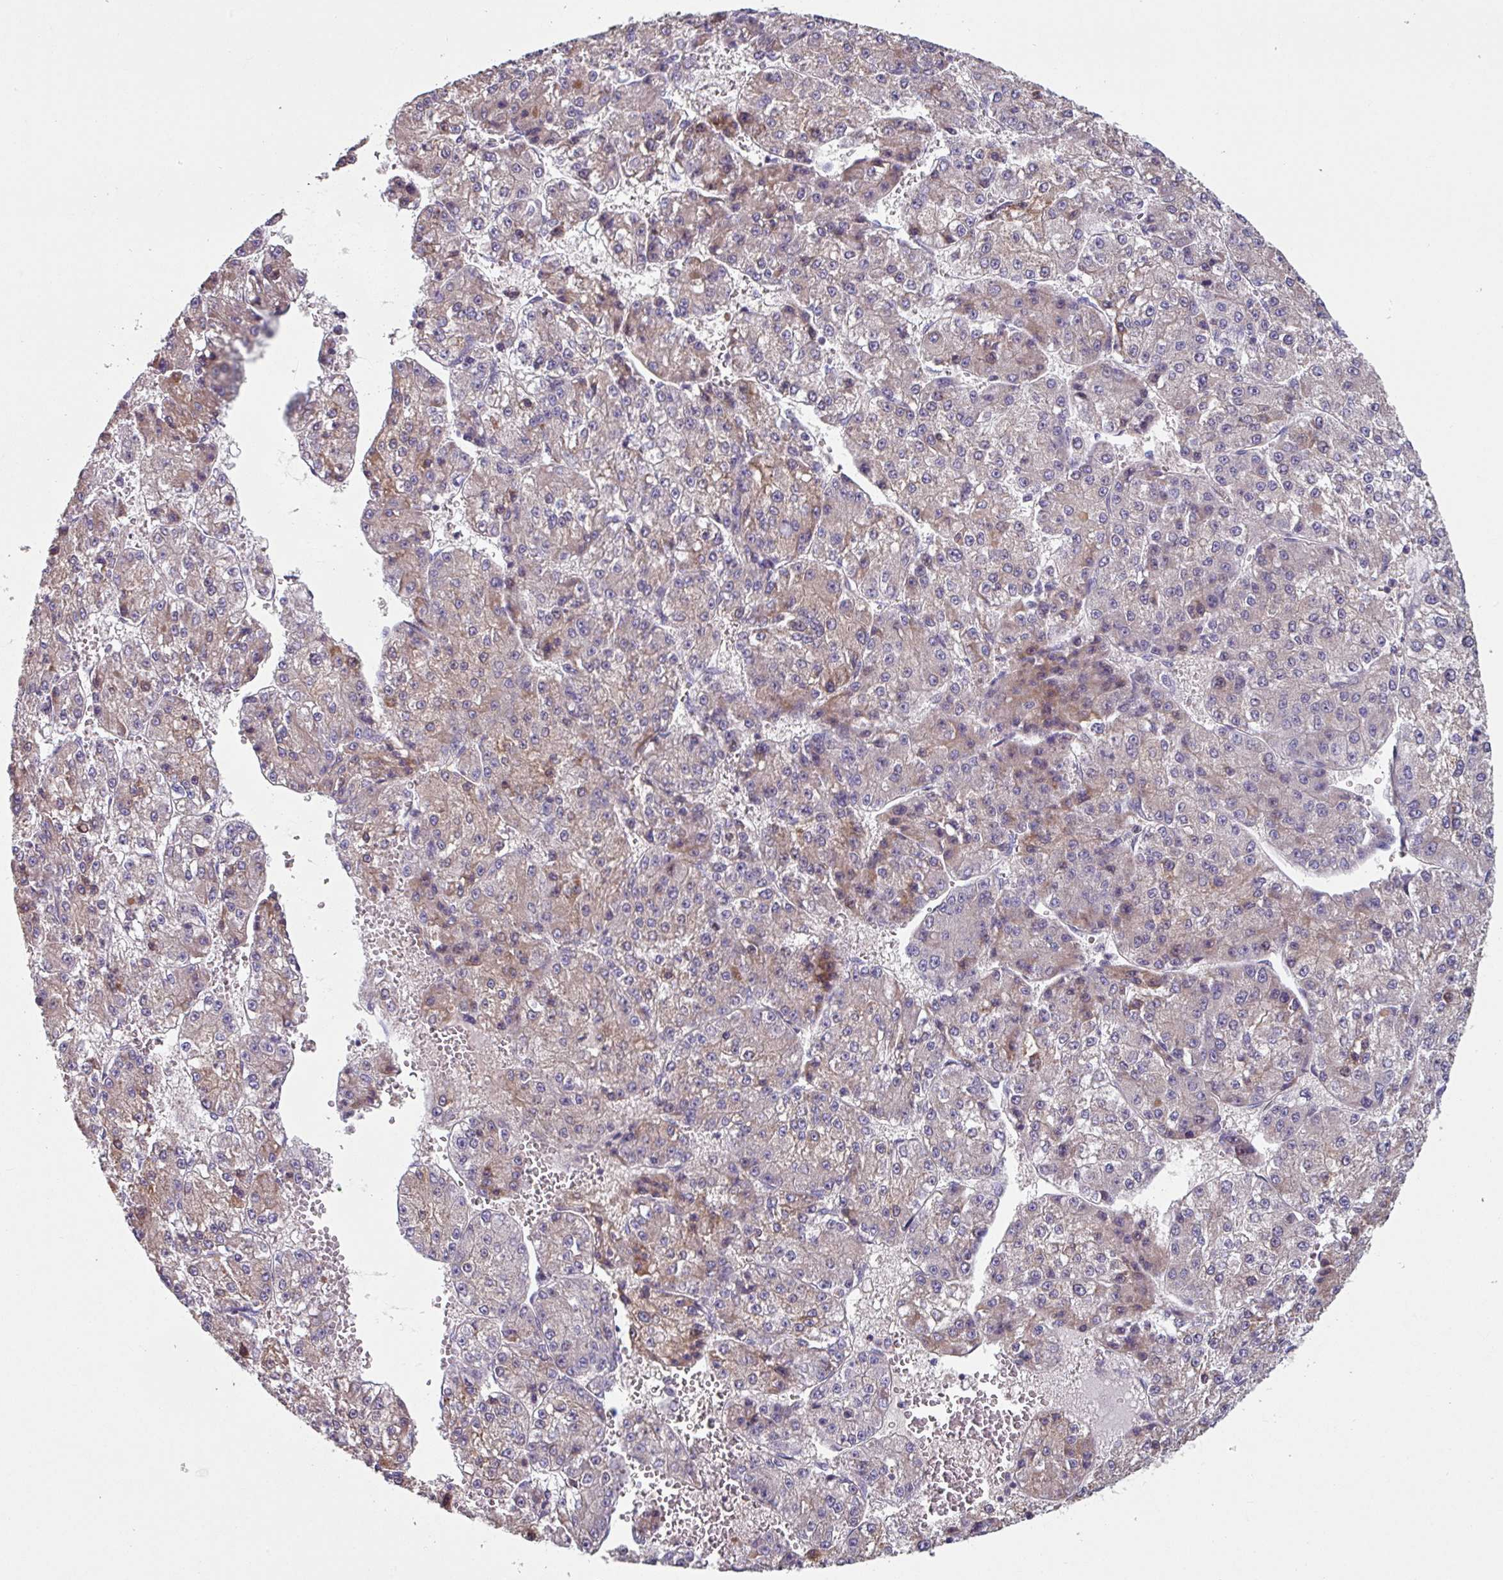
{"staining": {"intensity": "weak", "quantity": "<25%", "location": "cytoplasmic/membranous"}, "tissue": "liver cancer", "cell_type": "Tumor cells", "image_type": "cancer", "snomed": [{"axis": "morphology", "description": "Carcinoma, Hepatocellular, NOS"}, {"axis": "topography", "description": "Liver"}], "caption": "Immunohistochemistry (IHC) of human liver cancer exhibits no expression in tumor cells.", "gene": "TMEM132A", "patient": {"sex": "female", "age": 73}}